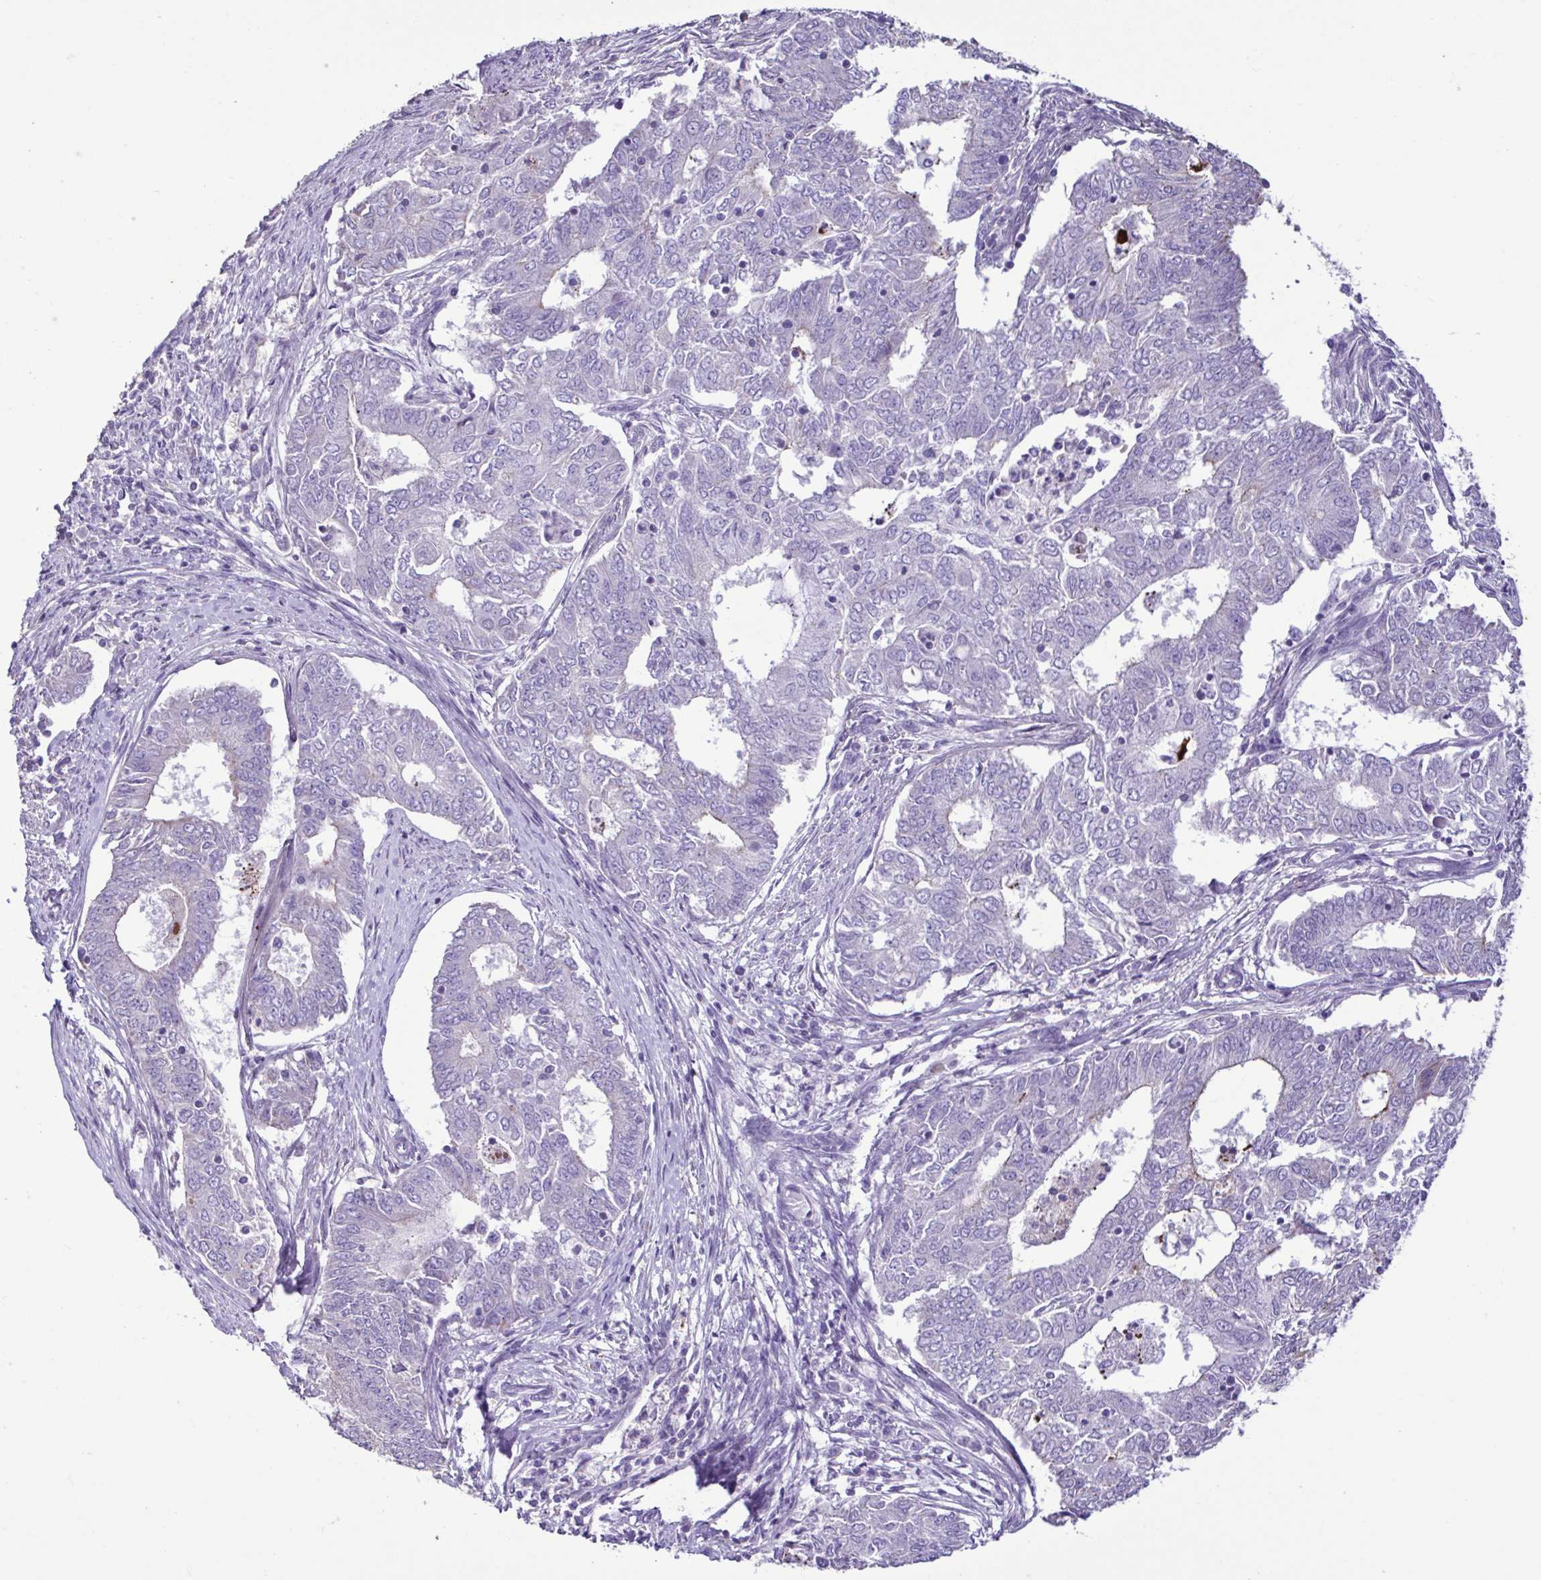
{"staining": {"intensity": "negative", "quantity": "none", "location": "none"}, "tissue": "endometrial cancer", "cell_type": "Tumor cells", "image_type": "cancer", "snomed": [{"axis": "morphology", "description": "Adenocarcinoma, NOS"}, {"axis": "topography", "description": "Endometrium"}], "caption": "A high-resolution photomicrograph shows IHC staining of endometrial cancer, which shows no significant expression in tumor cells.", "gene": "PLA2G4E", "patient": {"sex": "female", "age": 62}}